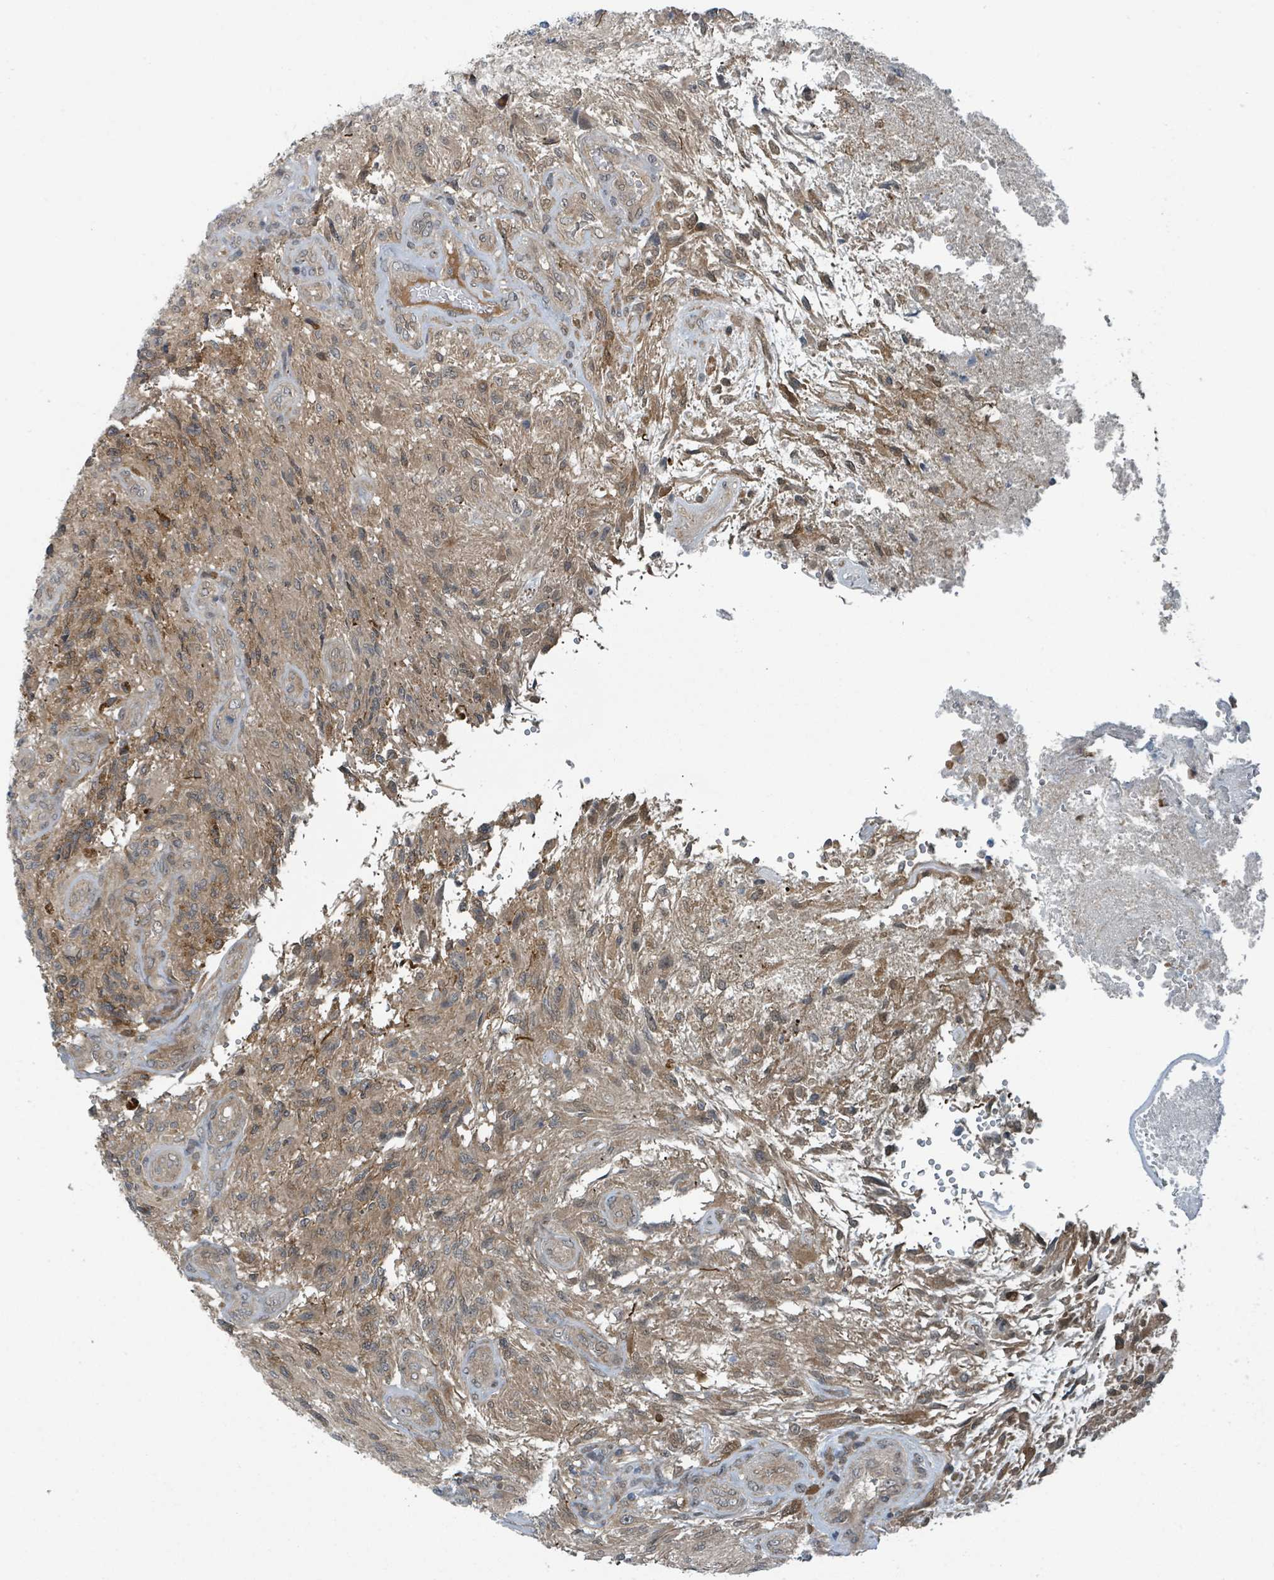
{"staining": {"intensity": "moderate", "quantity": "<25%", "location": "cytoplasmic/membranous"}, "tissue": "glioma", "cell_type": "Tumor cells", "image_type": "cancer", "snomed": [{"axis": "morphology", "description": "Glioma, malignant, High grade"}, {"axis": "topography", "description": "Brain"}], "caption": "A brown stain labels moderate cytoplasmic/membranous staining of a protein in human malignant high-grade glioma tumor cells.", "gene": "GOLGA7", "patient": {"sex": "male", "age": 56}}